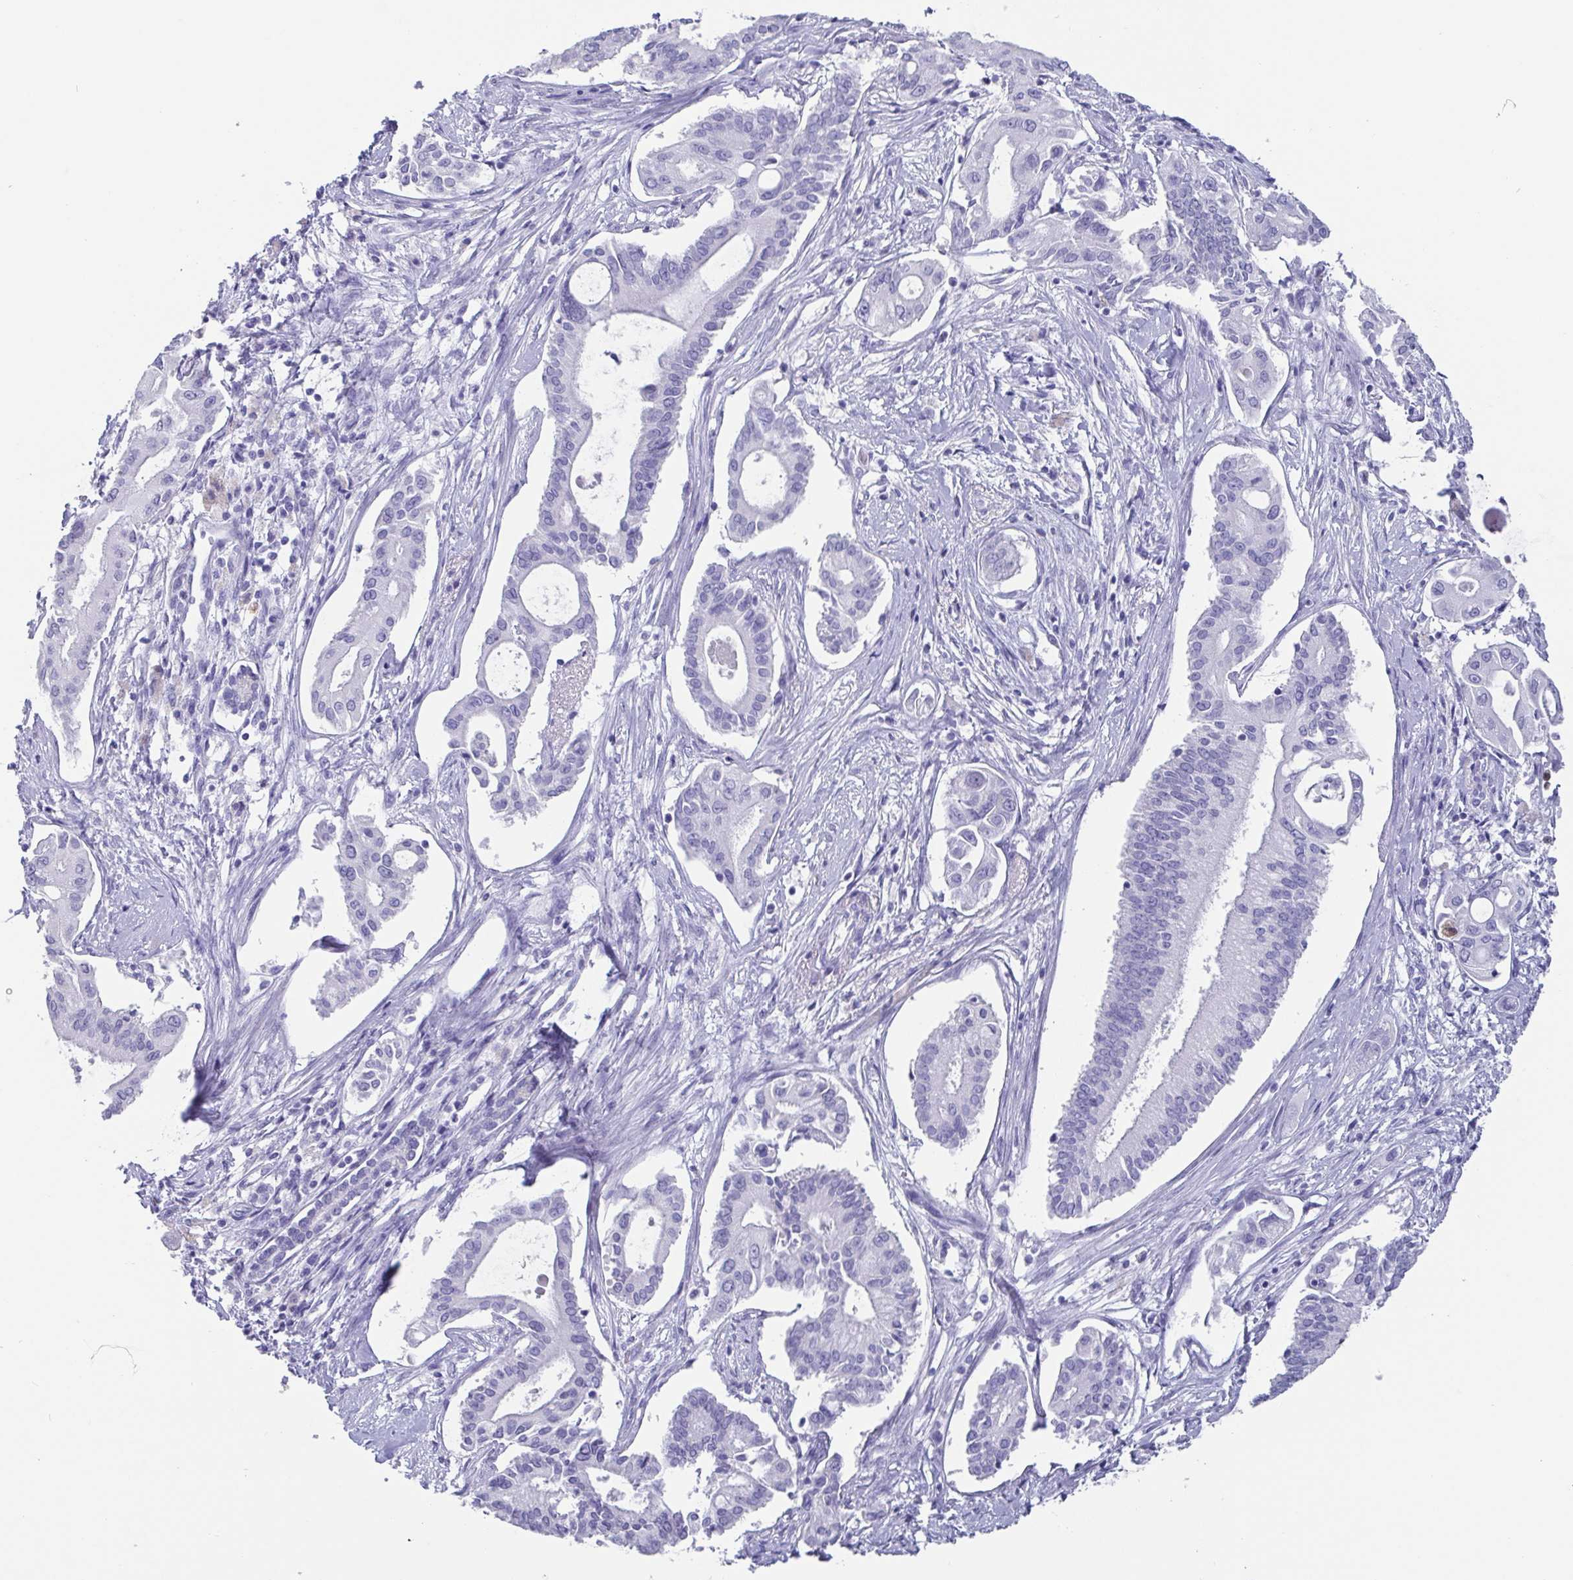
{"staining": {"intensity": "negative", "quantity": "none", "location": "none"}, "tissue": "pancreatic cancer", "cell_type": "Tumor cells", "image_type": "cancer", "snomed": [{"axis": "morphology", "description": "Adenocarcinoma, NOS"}, {"axis": "topography", "description": "Pancreas"}], "caption": "There is no significant expression in tumor cells of pancreatic adenocarcinoma.", "gene": "SCGN", "patient": {"sex": "female", "age": 68}}